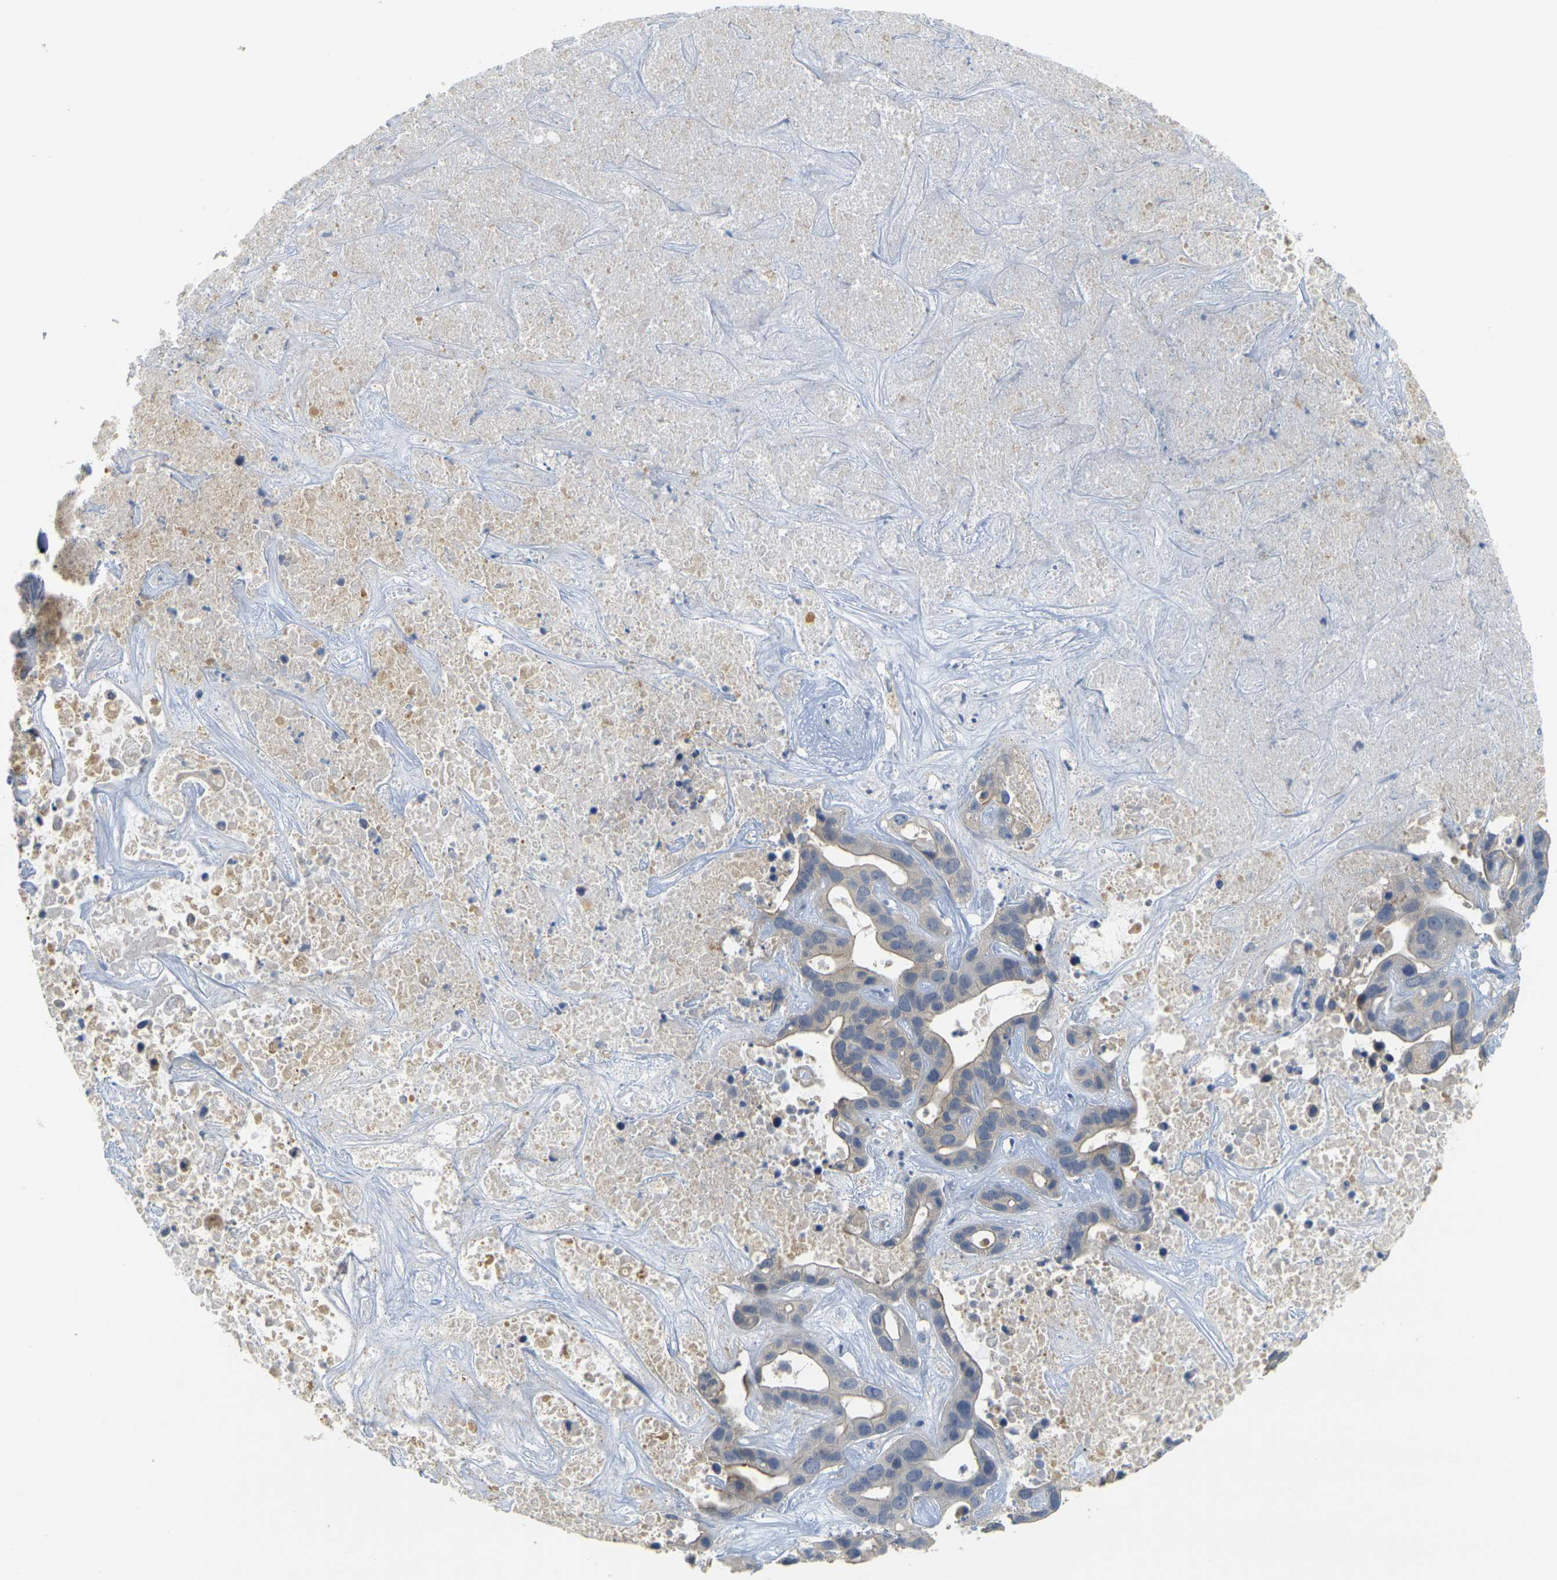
{"staining": {"intensity": "weak", "quantity": "<25%", "location": "cytoplasmic/membranous"}, "tissue": "liver cancer", "cell_type": "Tumor cells", "image_type": "cancer", "snomed": [{"axis": "morphology", "description": "Cholangiocarcinoma"}, {"axis": "topography", "description": "Liver"}], "caption": "The photomicrograph shows no staining of tumor cells in liver cancer (cholangiocarcinoma).", "gene": "GDAP1", "patient": {"sex": "female", "age": 65}}